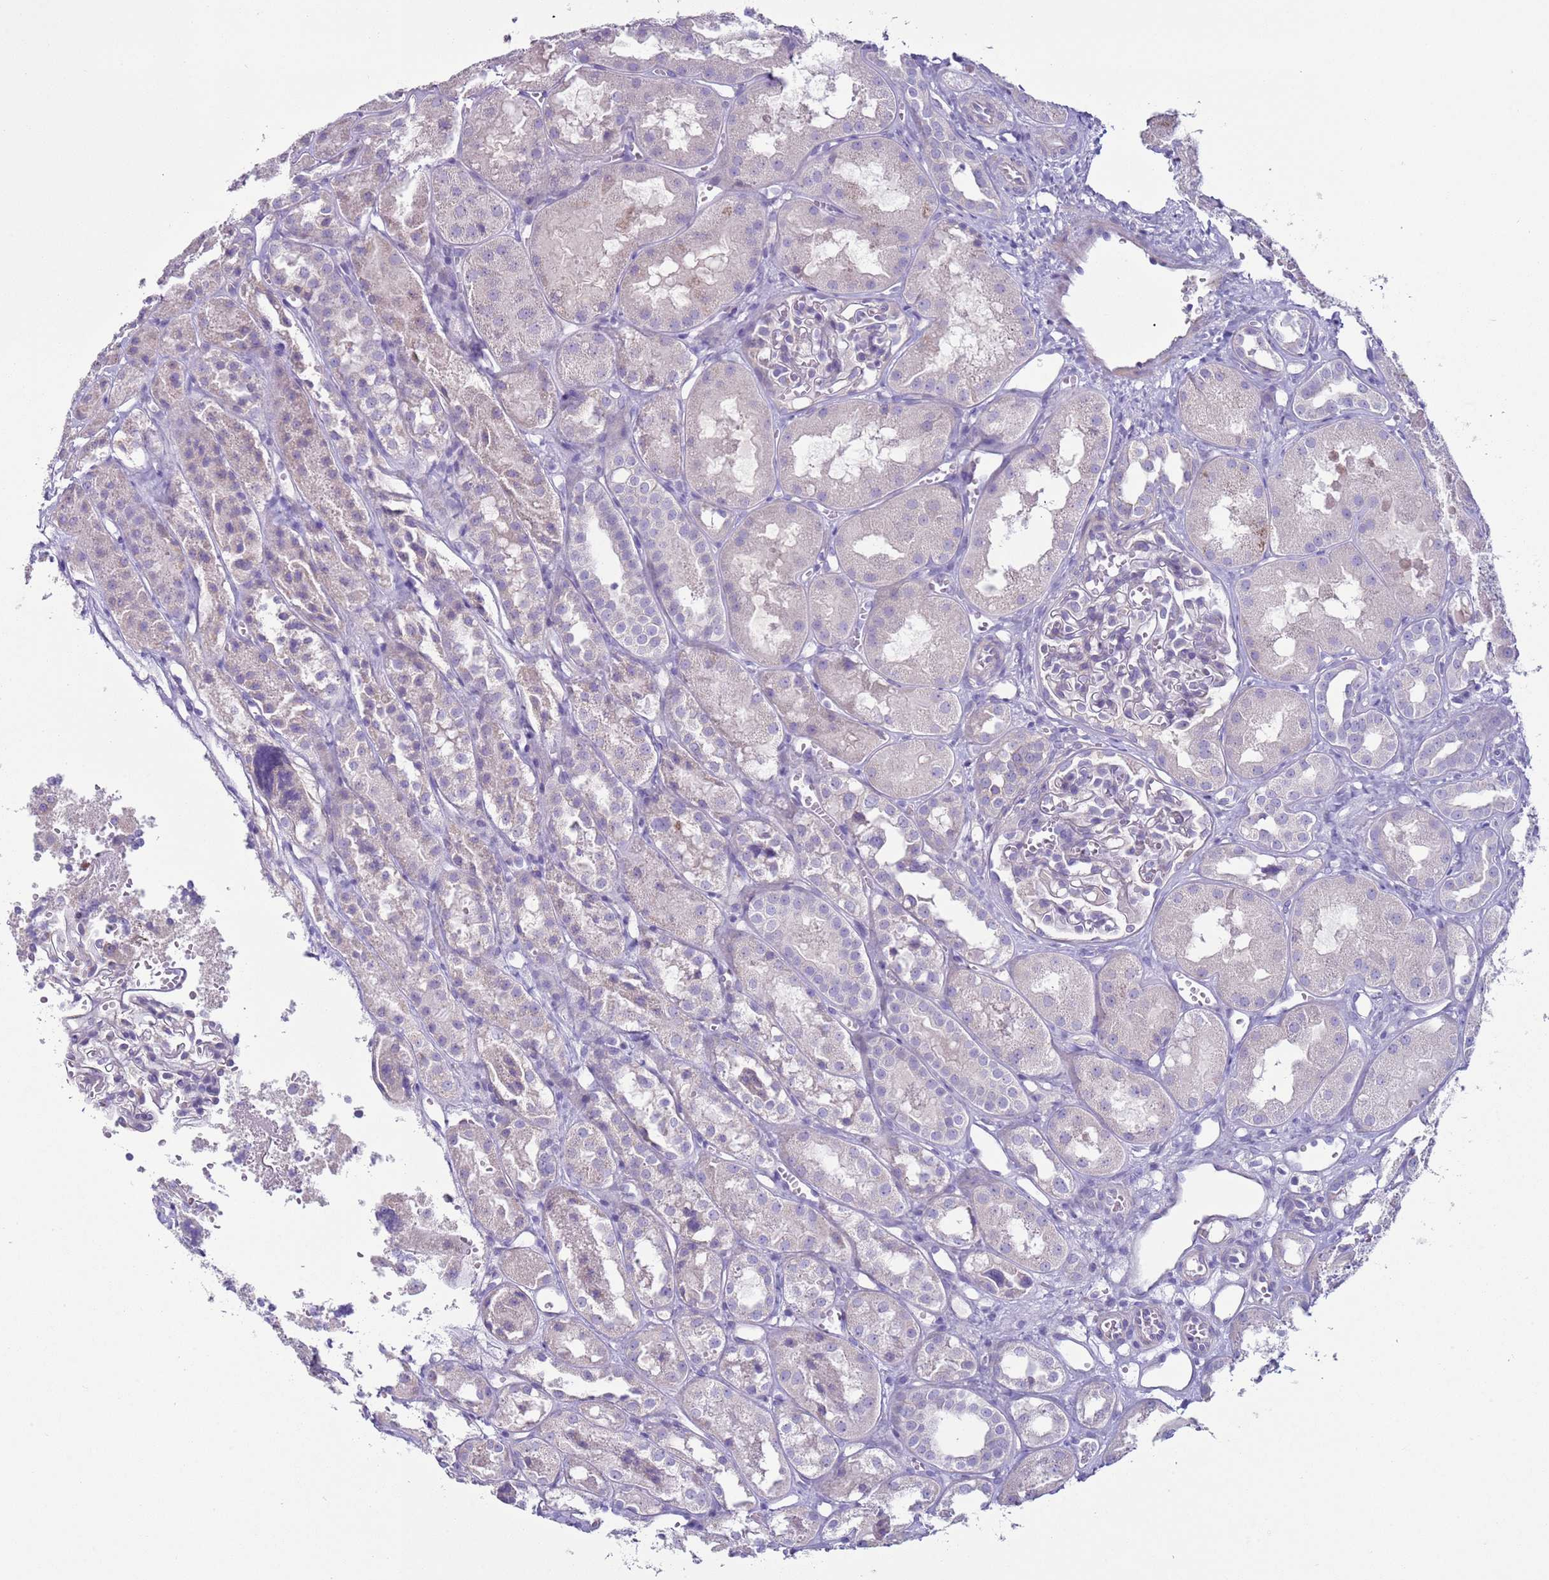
{"staining": {"intensity": "negative", "quantity": "none", "location": "none"}, "tissue": "kidney", "cell_type": "Cells in glomeruli", "image_type": "normal", "snomed": [{"axis": "morphology", "description": "Normal tissue, NOS"}, {"axis": "topography", "description": "Kidney"}], "caption": "Protein analysis of normal kidney displays no significant staining in cells in glomeruli.", "gene": "NPAP1", "patient": {"sex": "male", "age": 16}}